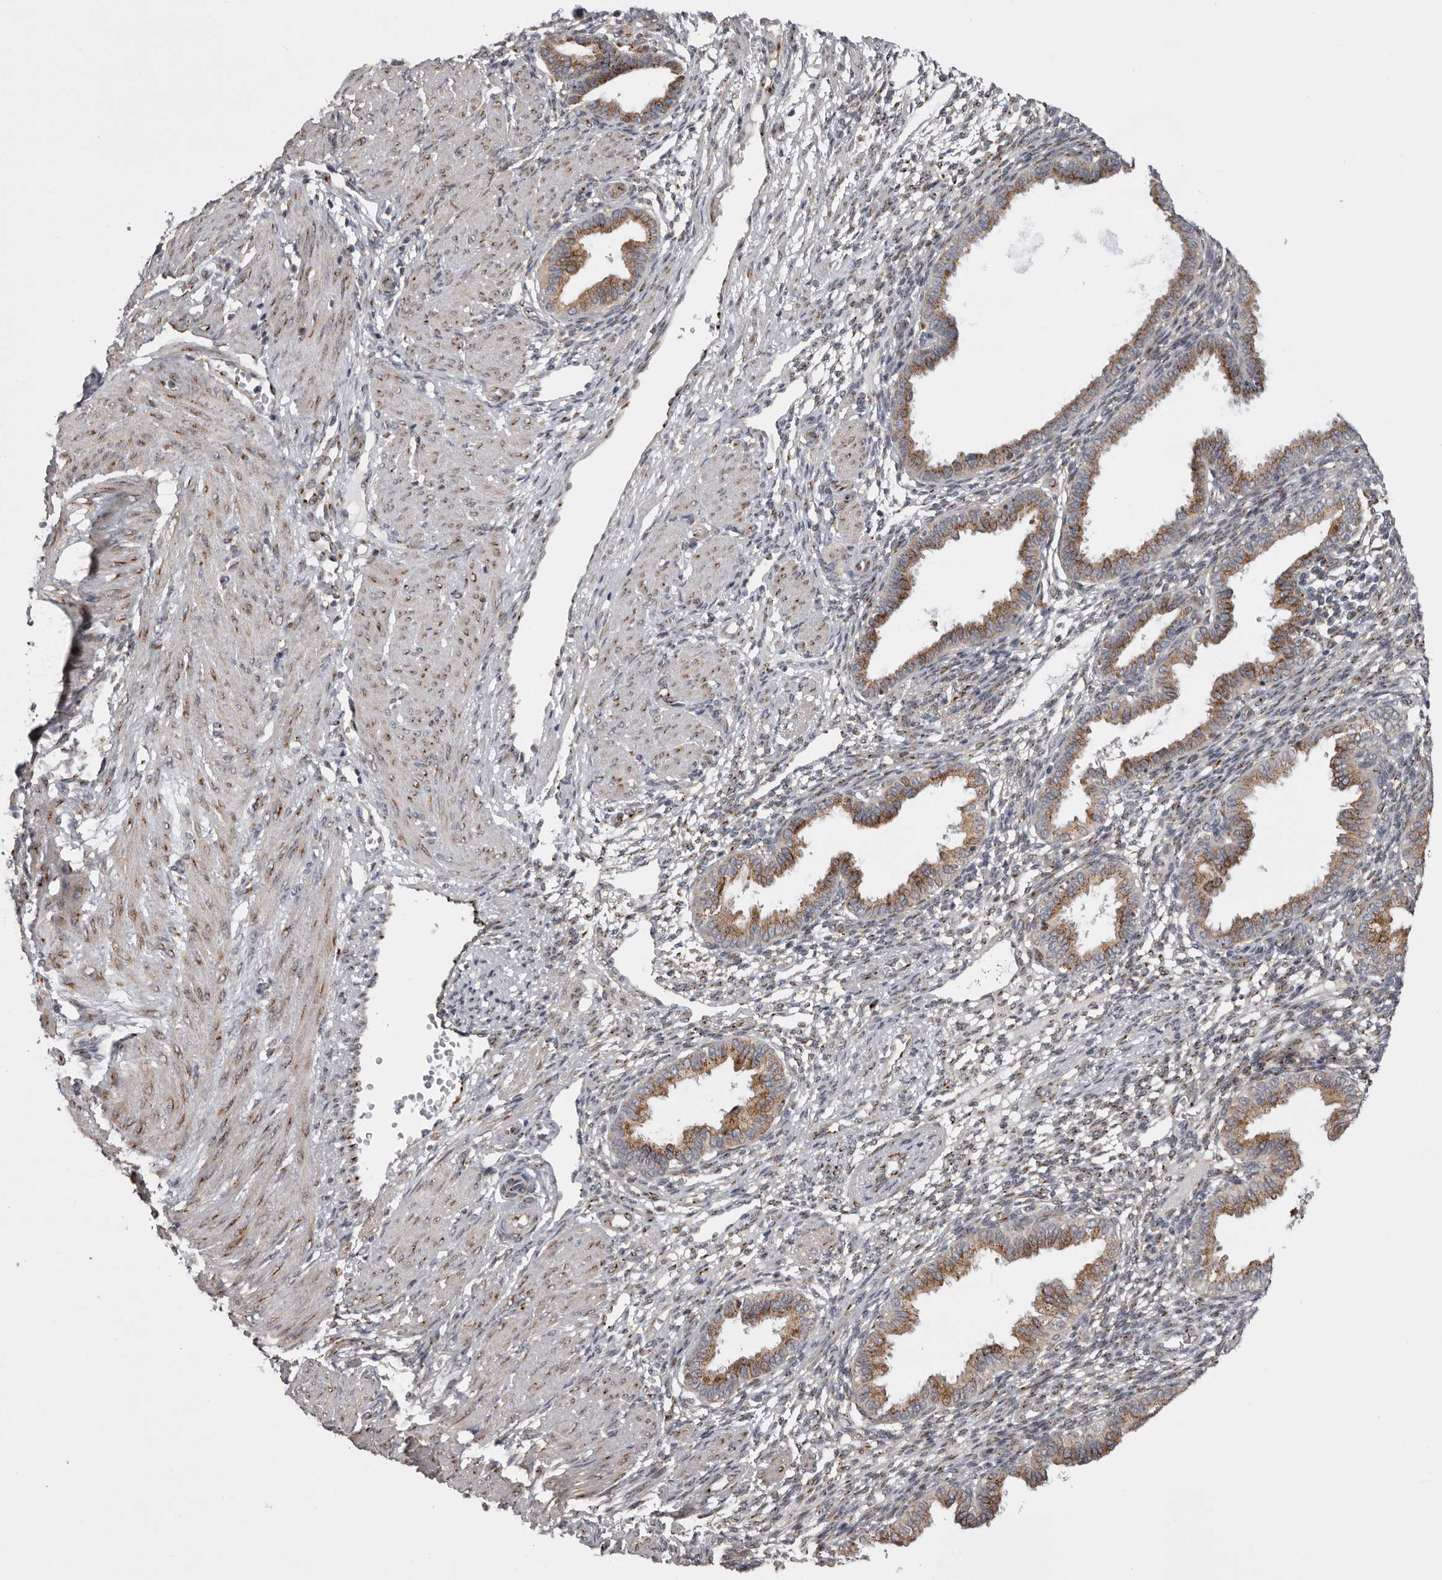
{"staining": {"intensity": "moderate", "quantity": "25%-75%", "location": "cytoplasmic/membranous"}, "tissue": "endometrium", "cell_type": "Cells in endometrial stroma", "image_type": "normal", "snomed": [{"axis": "morphology", "description": "Normal tissue, NOS"}, {"axis": "topography", "description": "Endometrium"}], "caption": "Cells in endometrial stroma exhibit medium levels of moderate cytoplasmic/membranous expression in approximately 25%-75% of cells in benign human endometrium.", "gene": "WDR47", "patient": {"sex": "female", "age": 33}}